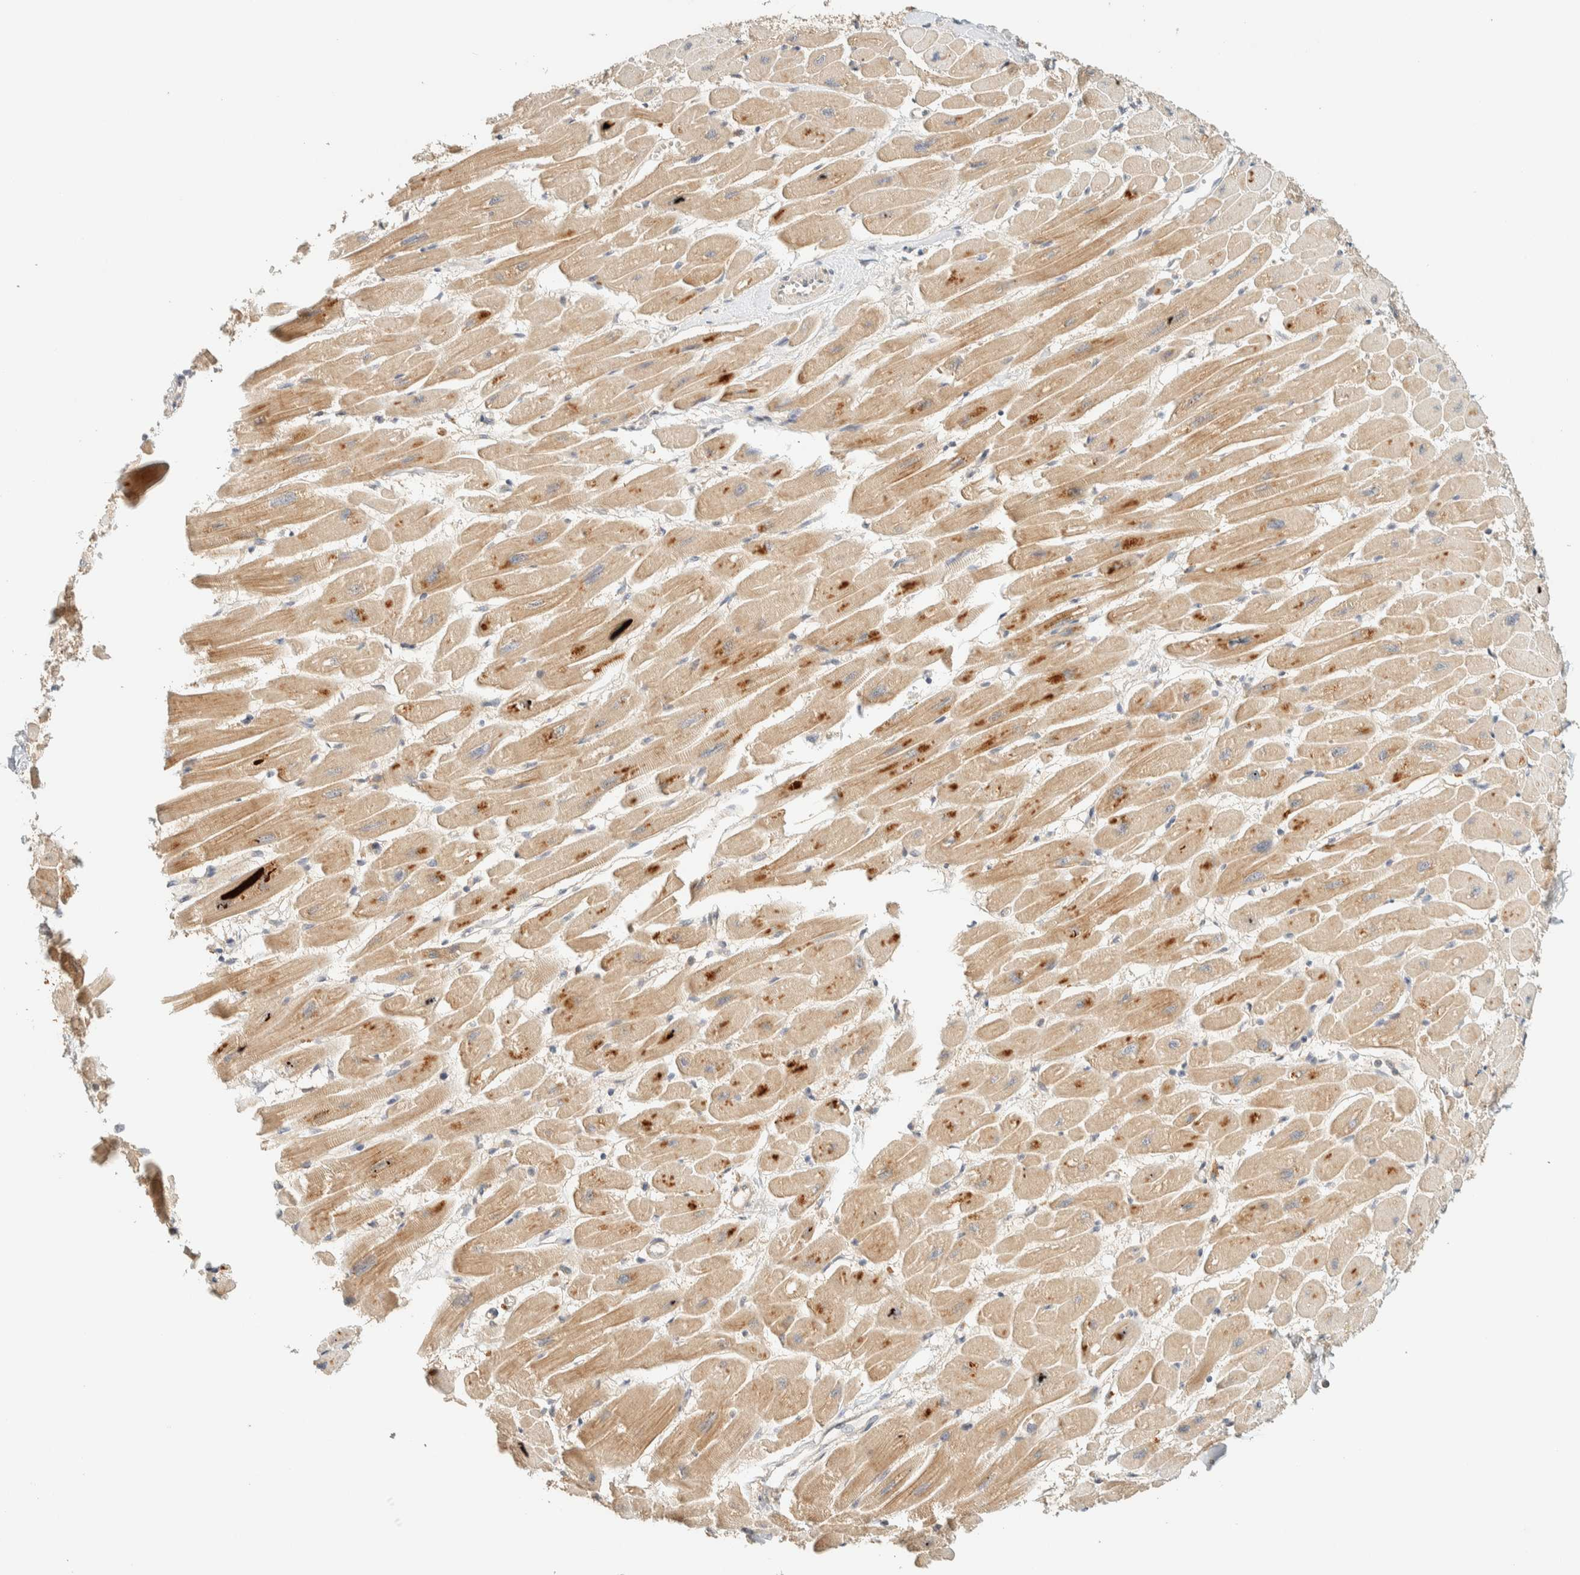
{"staining": {"intensity": "moderate", "quantity": ">75%", "location": "cytoplasmic/membranous"}, "tissue": "heart muscle", "cell_type": "Cardiomyocytes", "image_type": "normal", "snomed": [{"axis": "morphology", "description": "Normal tissue, NOS"}, {"axis": "topography", "description": "Heart"}], "caption": "Immunohistochemical staining of benign heart muscle exhibits >75% levels of moderate cytoplasmic/membranous protein positivity in about >75% of cardiomyocytes. (DAB (3,3'-diaminobenzidine) = brown stain, brightfield microscopy at high magnification).", "gene": "ZBTB34", "patient": {"sex": "female", "age": 54}}